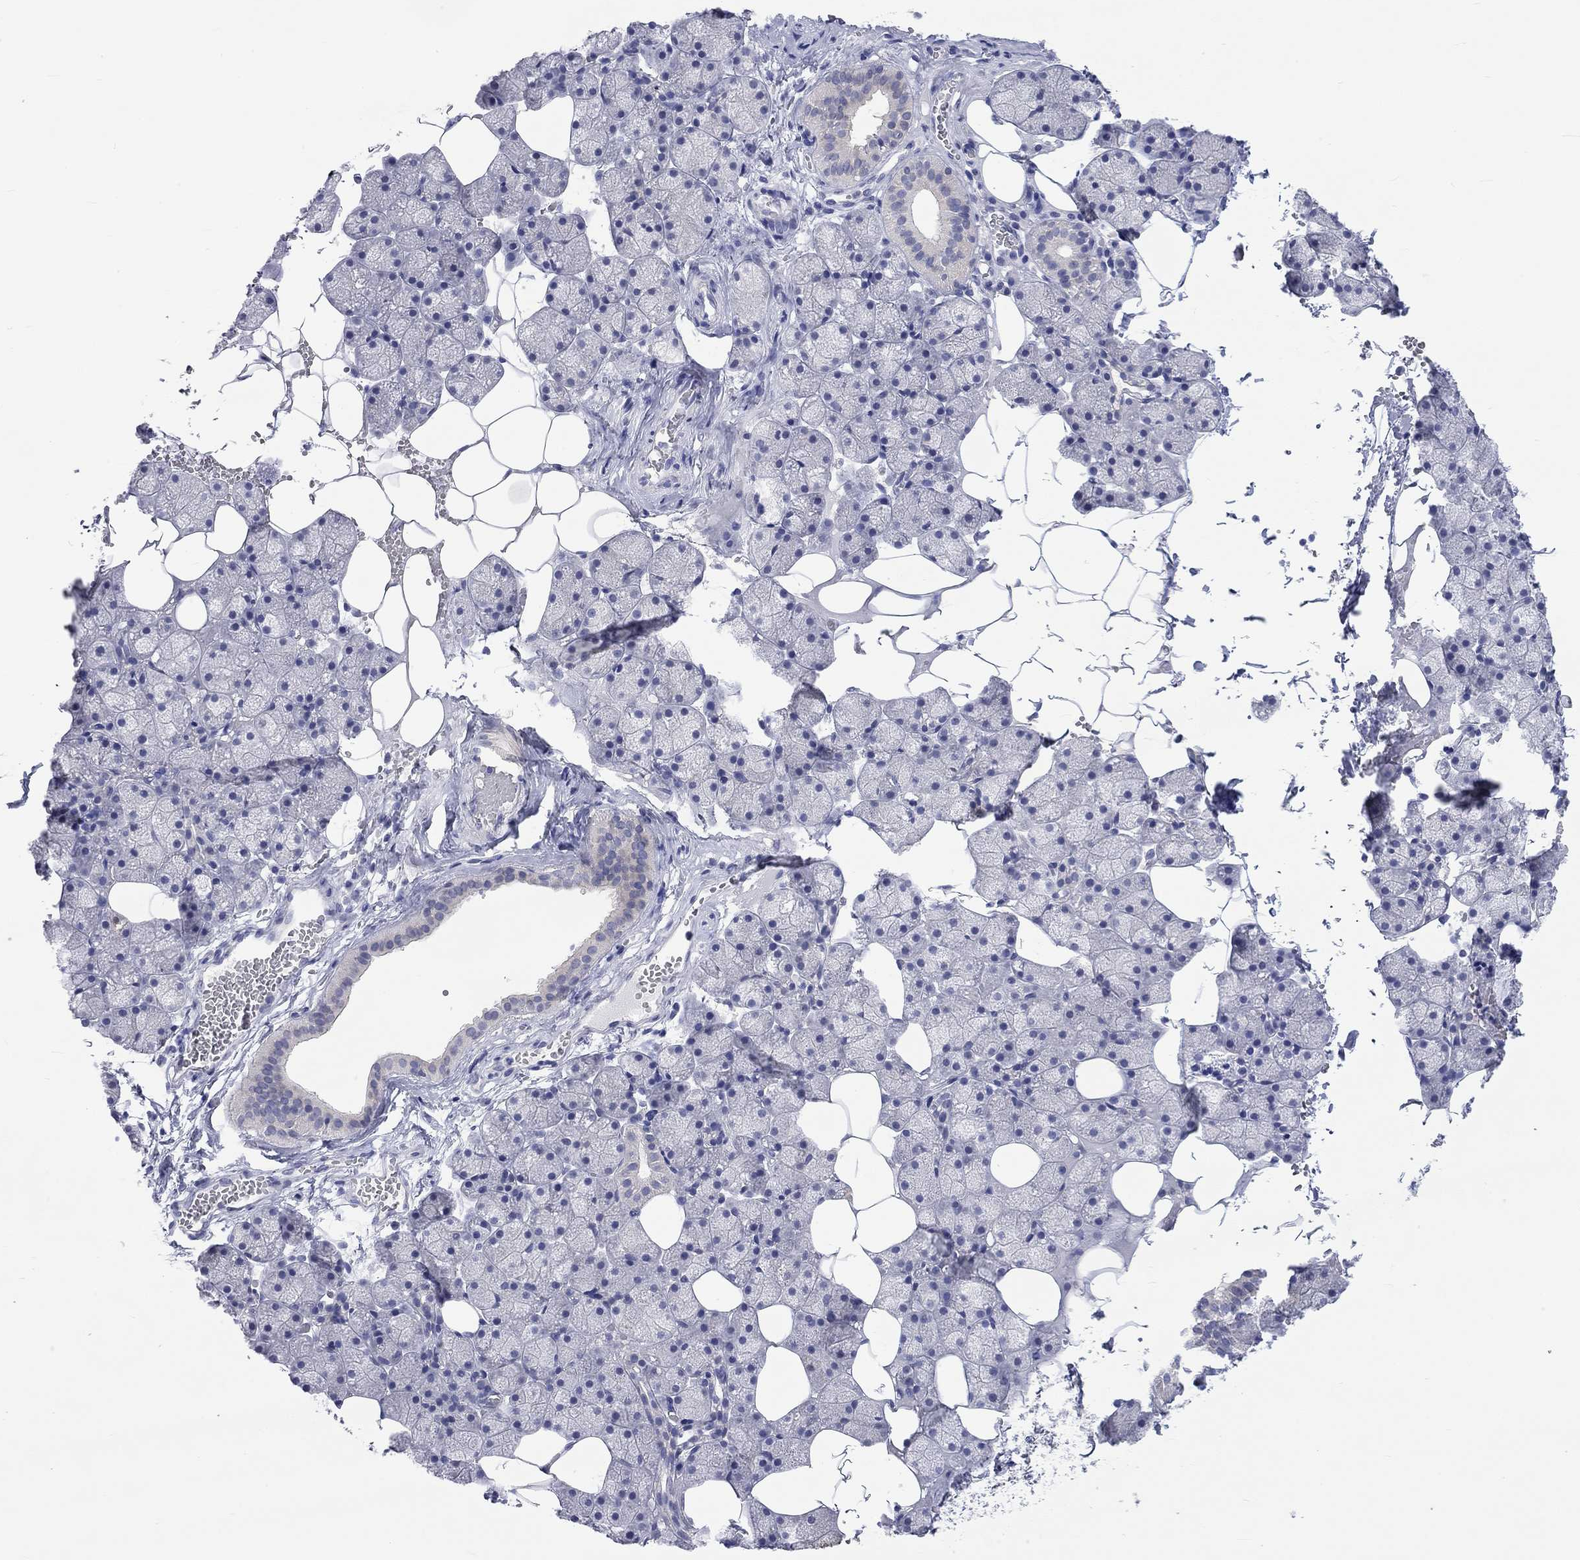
{"staining": {"intensity": "negative", "quantity": "none", "location": "none"}, "tissue": "salivary gland", "cell_type": "Glandular cells", "image_type": "normal", "snomed": [{"axis": "morphology", "description": "Normal tissue, NOS"}, {"axis": "topography", "description": "Salivary gland"}], "caption": "The IHC micrograph has no significant staining in glandular cells of salivary gland.", "gene": "CERS1", "patient": {"sex": "male", "age": 38}}